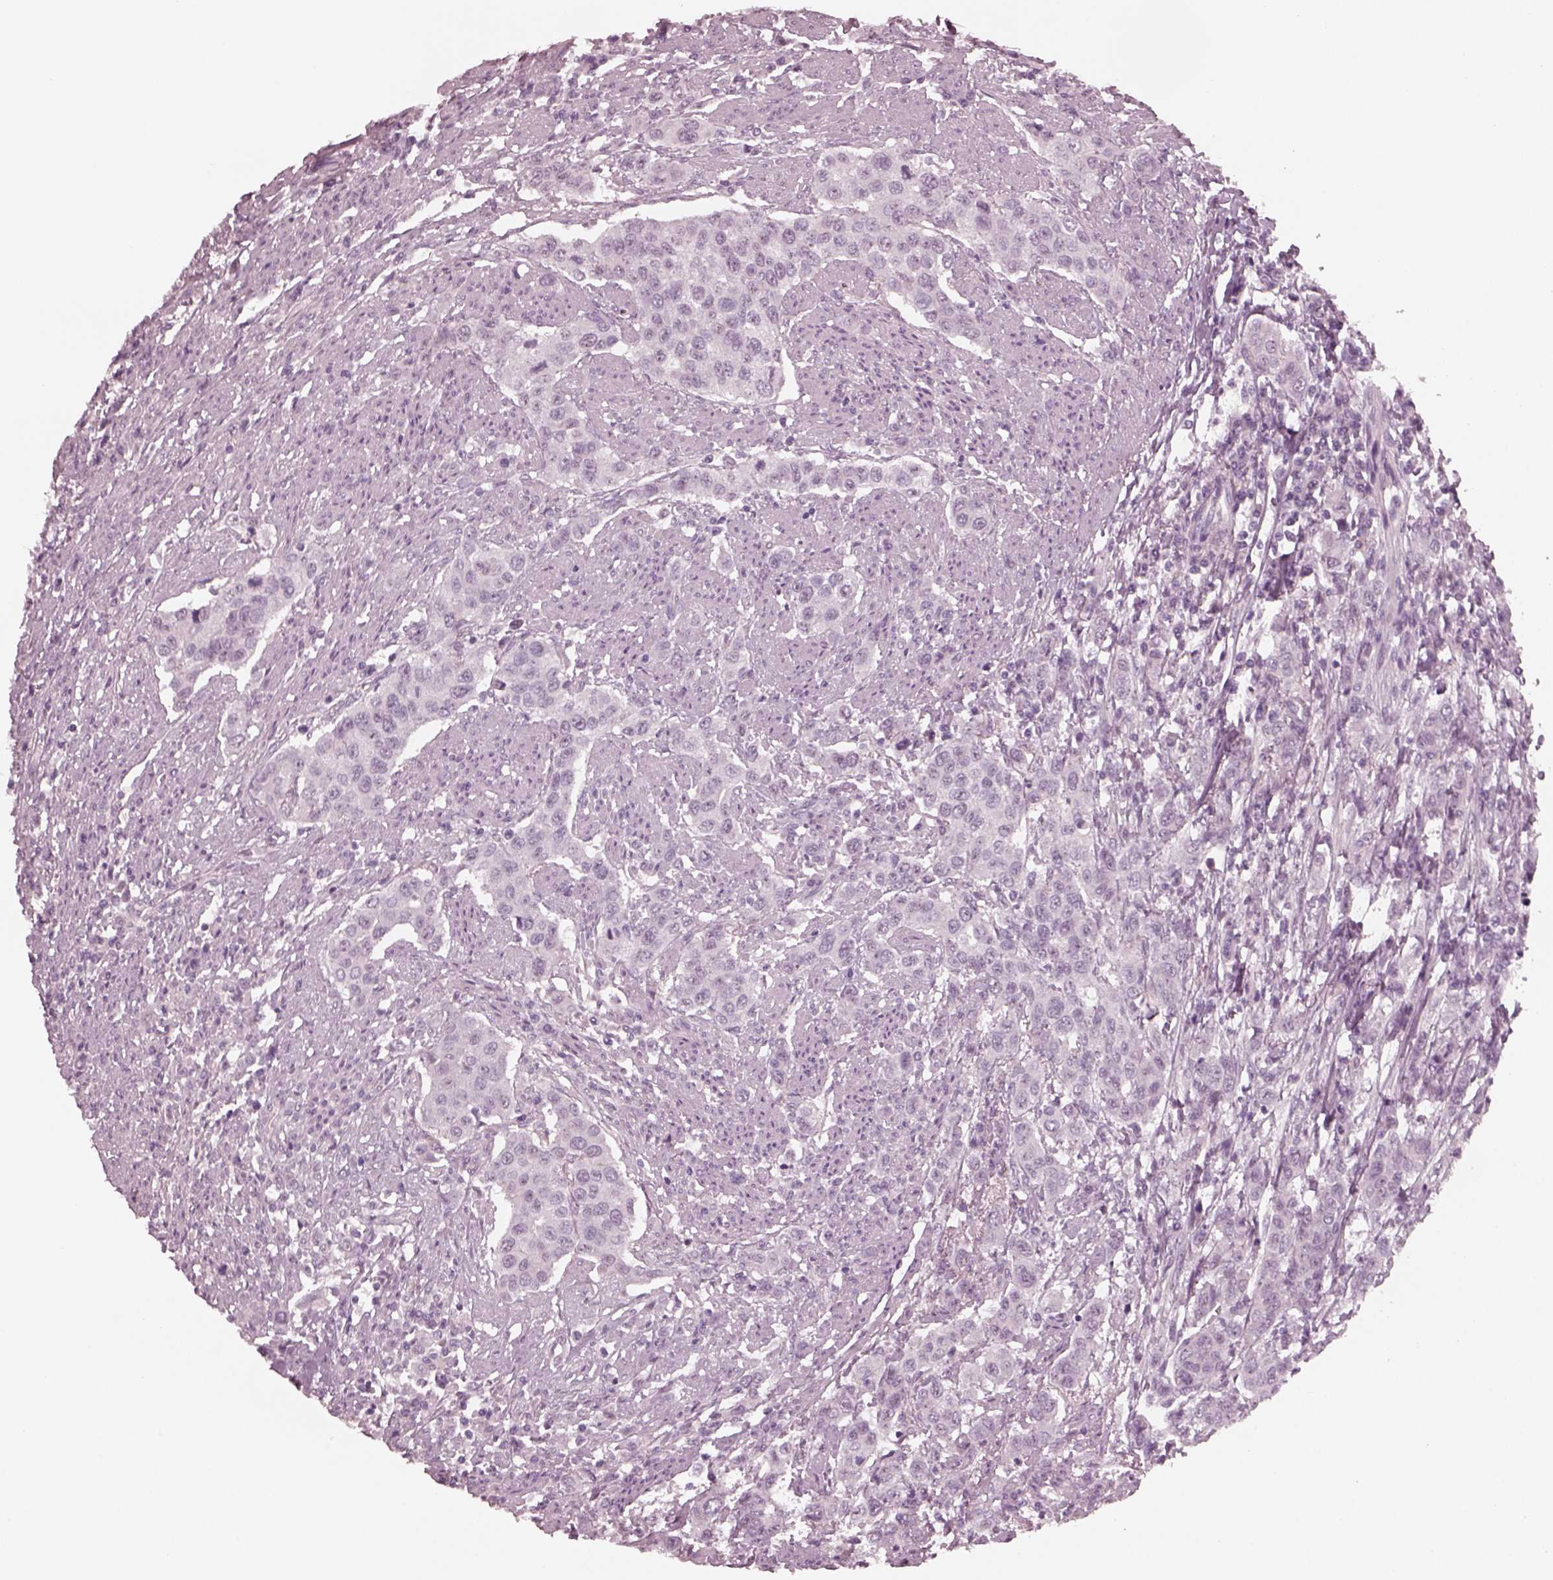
{"staining": {"intensity": "negative", "quantity": "none", "location": "none"}, "tissue": "urothelial cancer", "cell_type": "Tumor cells", "image_type": "cancer", "snomed": [{"axis": "morphology", "description": "Urothelial carcinoma, High grade"}, {"axis": "topography", "description": "Urinary bladder"}], "caption": "Tumor cells are negative for brown protein staining in high-grade urothelial carcinoma.", "gene": "YY2", "patient": {"sex": "female", "age": 58}}